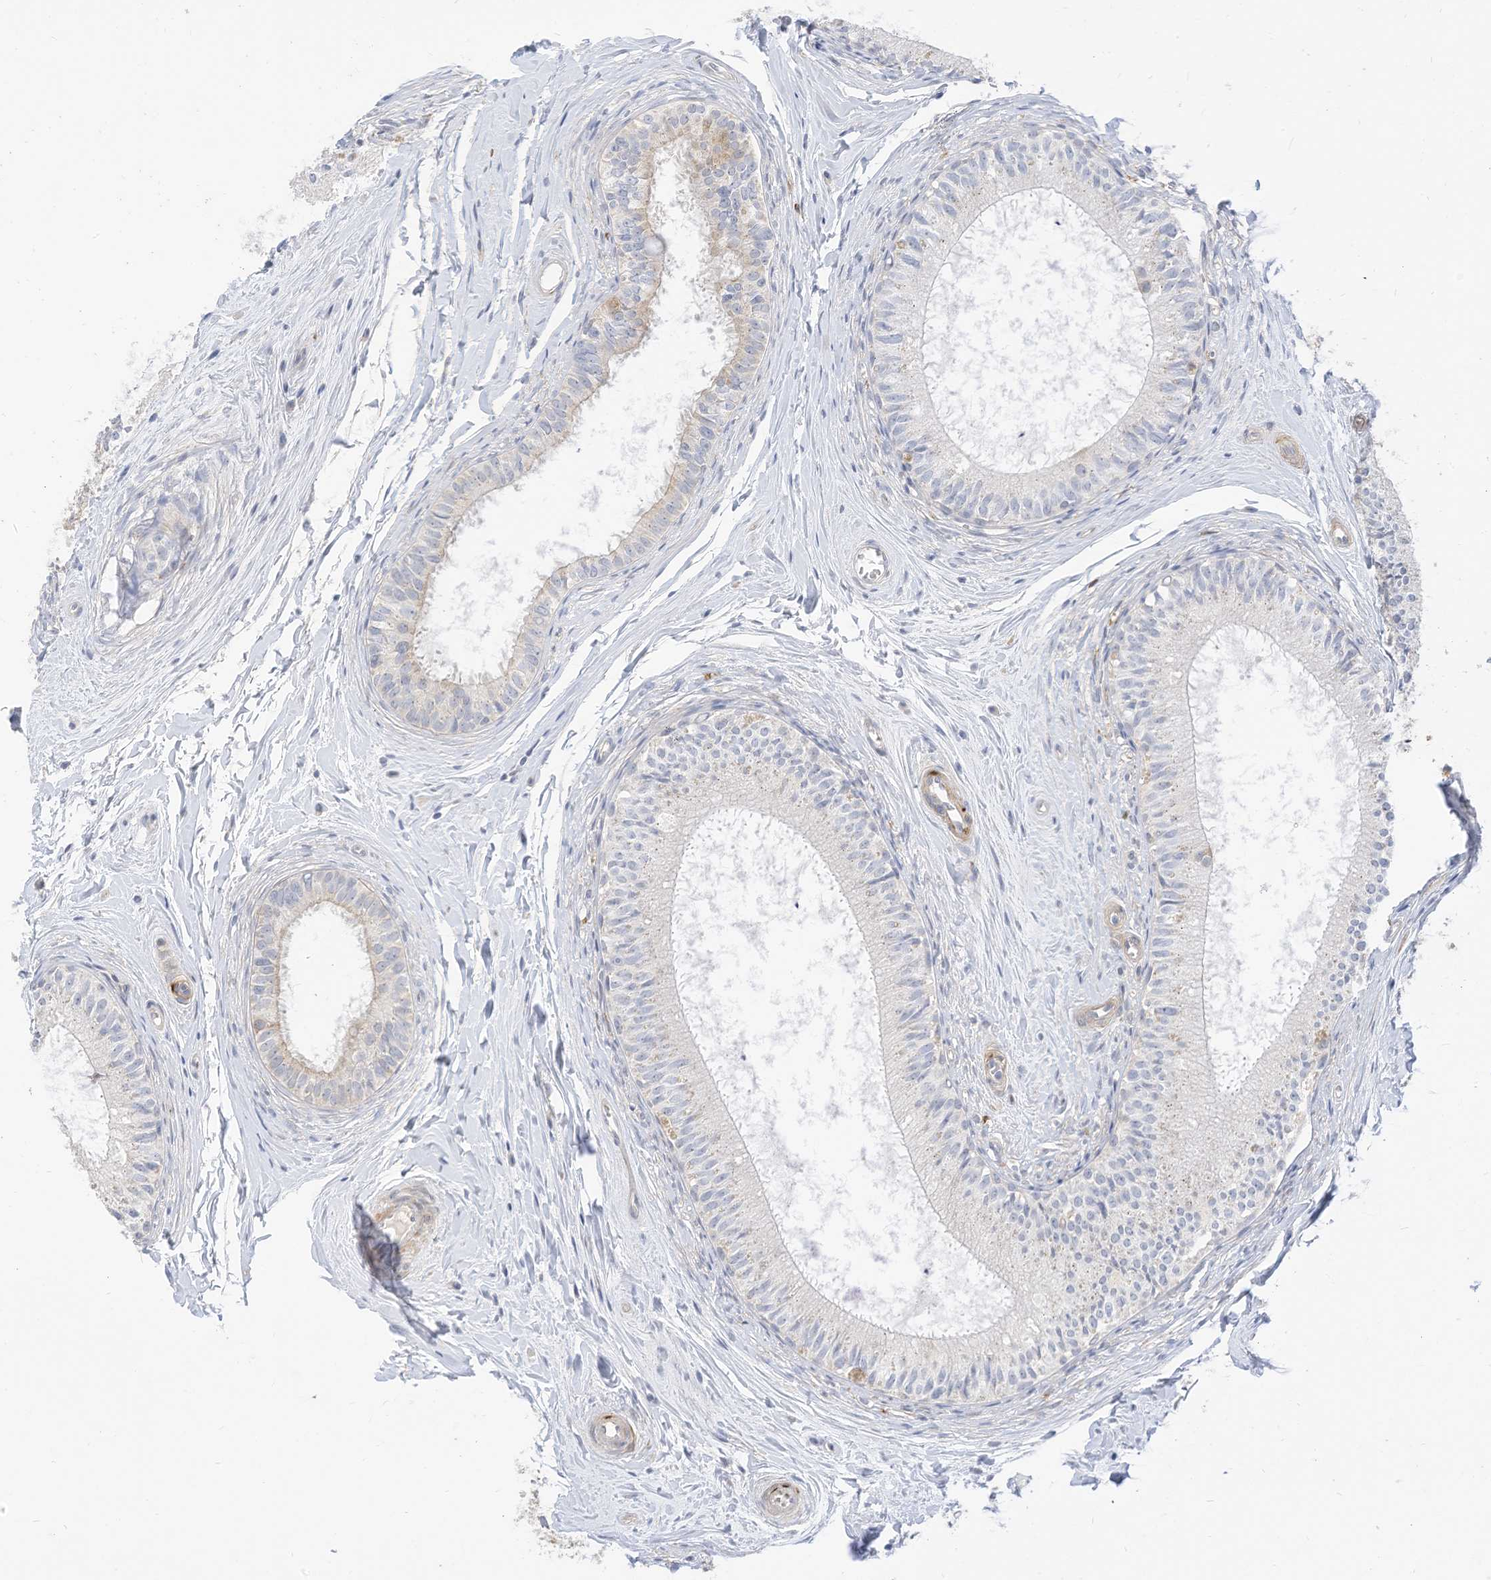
{"staining": {"intensity": "negative", "quantity": "none", "location": "none"}, "tissue": "epididymis", "cell_type": "Glandular cells", "image_type": "normal", "snomed": [{"axis": "morphology", "description": "Normal tissue, NOS"}, {"axis": "topography", "description": "Epididymis"}], "caption": "The photomicrograph displays no staining of glandular cells in benign epididymis.", "gene": "ATP13A1", "patient": {"sex": "male", "age": 34}}